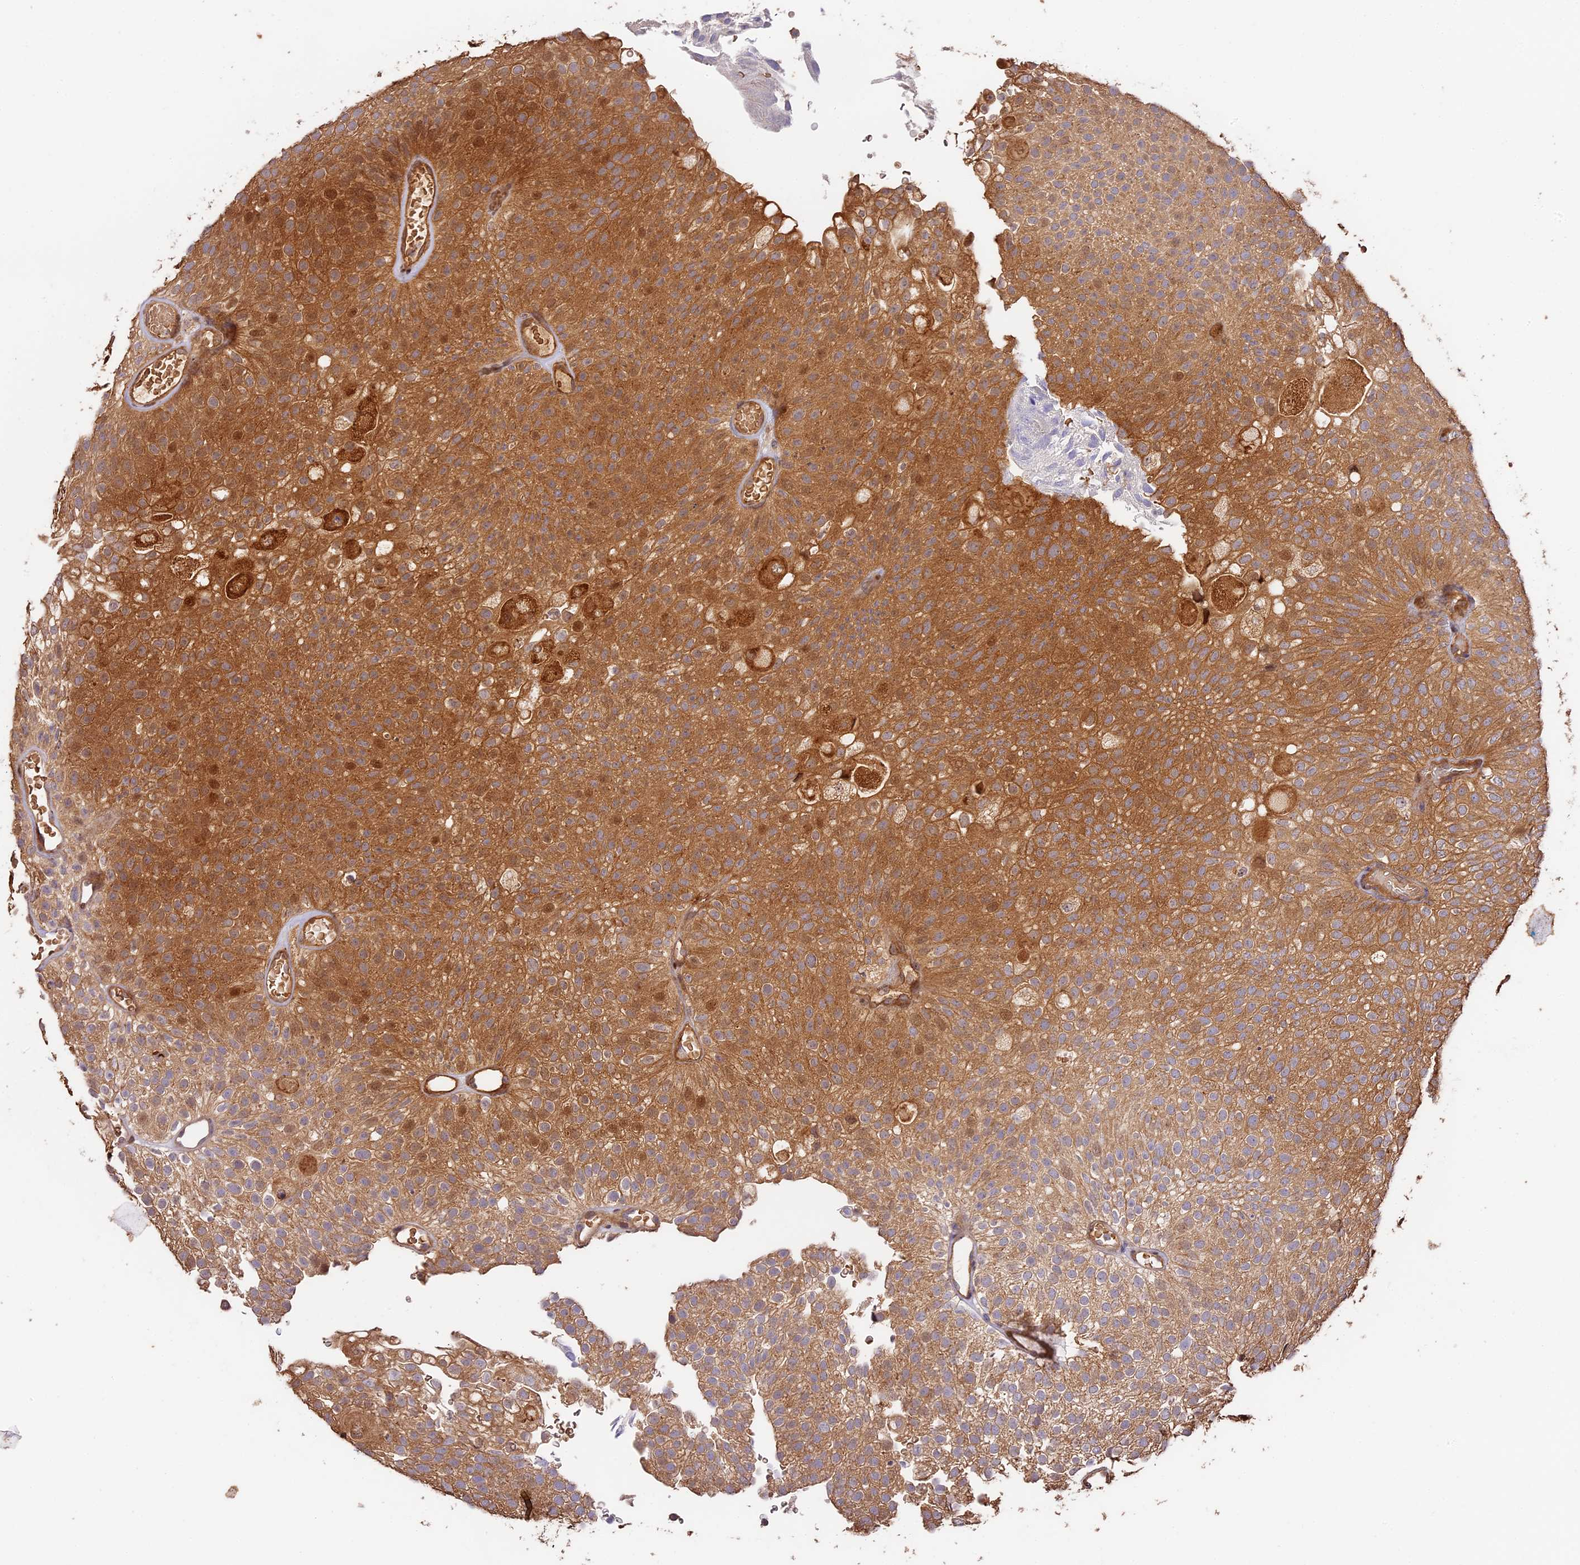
{"staining": {"intensity": "strong", "quantity": "25%-75%", "location": "cytoplasmic/membranous"}, "tissue": "urothelial cancer", "cell_type": "Tumor cells", "image_type": "cancer", "snomed": [{"axis": "morphology", "description": "Urothelial carcinoma, Low grade"}, {"axis": "topography", "description": "Urinary bladder"}], "caption": "Immunohistochemistry (IHC) histopathology image of neoplastic tissue: human low-grade urothelial carcinoma stained using immunohistochemistry demonstrates high levels of strong protein expression localized specifically in the cytoplasmic/membranous of tumor cells, appearing as a cytoplasmic/membranous brown color.", "gene": "PPP1R37", "patient": {"sex": "male", "age": 78}}